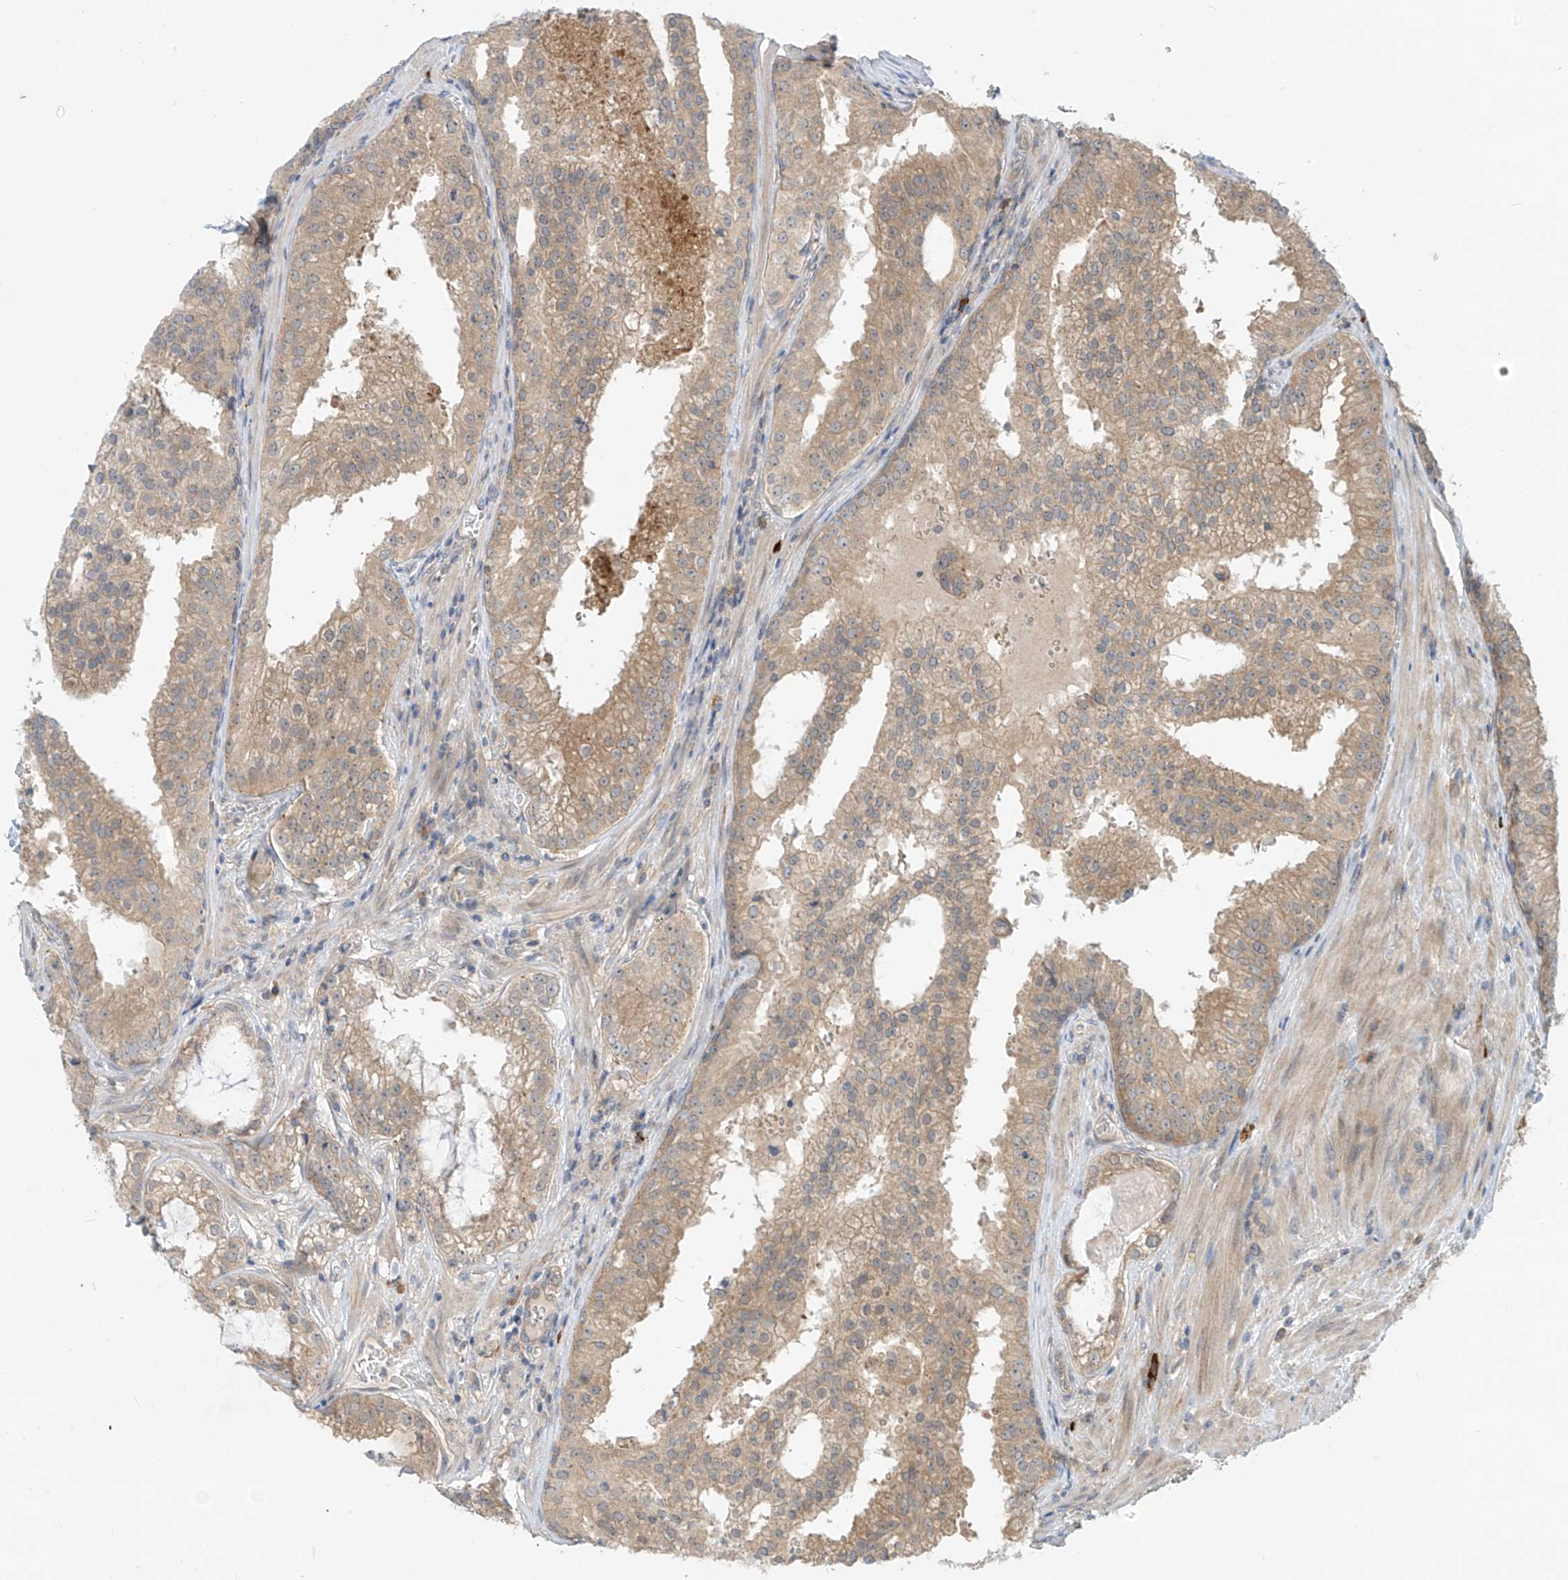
{"staining": {"intensity": "weak", "quantity": ">75%", "location": "cytoplasmic/membranous"}, "tissue": "prostate cancer", "cell_type": "Tumor cells", "image_type": "cancer", "snomed": [{"axis": "morphology", "description": "Adenocarcinoma, High grade"}, {"axis": "topography", "description": "Prostate"}], "caption": "Weak cytoplasmic/membranous positivity for a protein is present in approximately >75% of tumor cells of prostate cancer using IHC.", "gene": "MTUS2", "patient": {"sex": "male", "age": 68}}